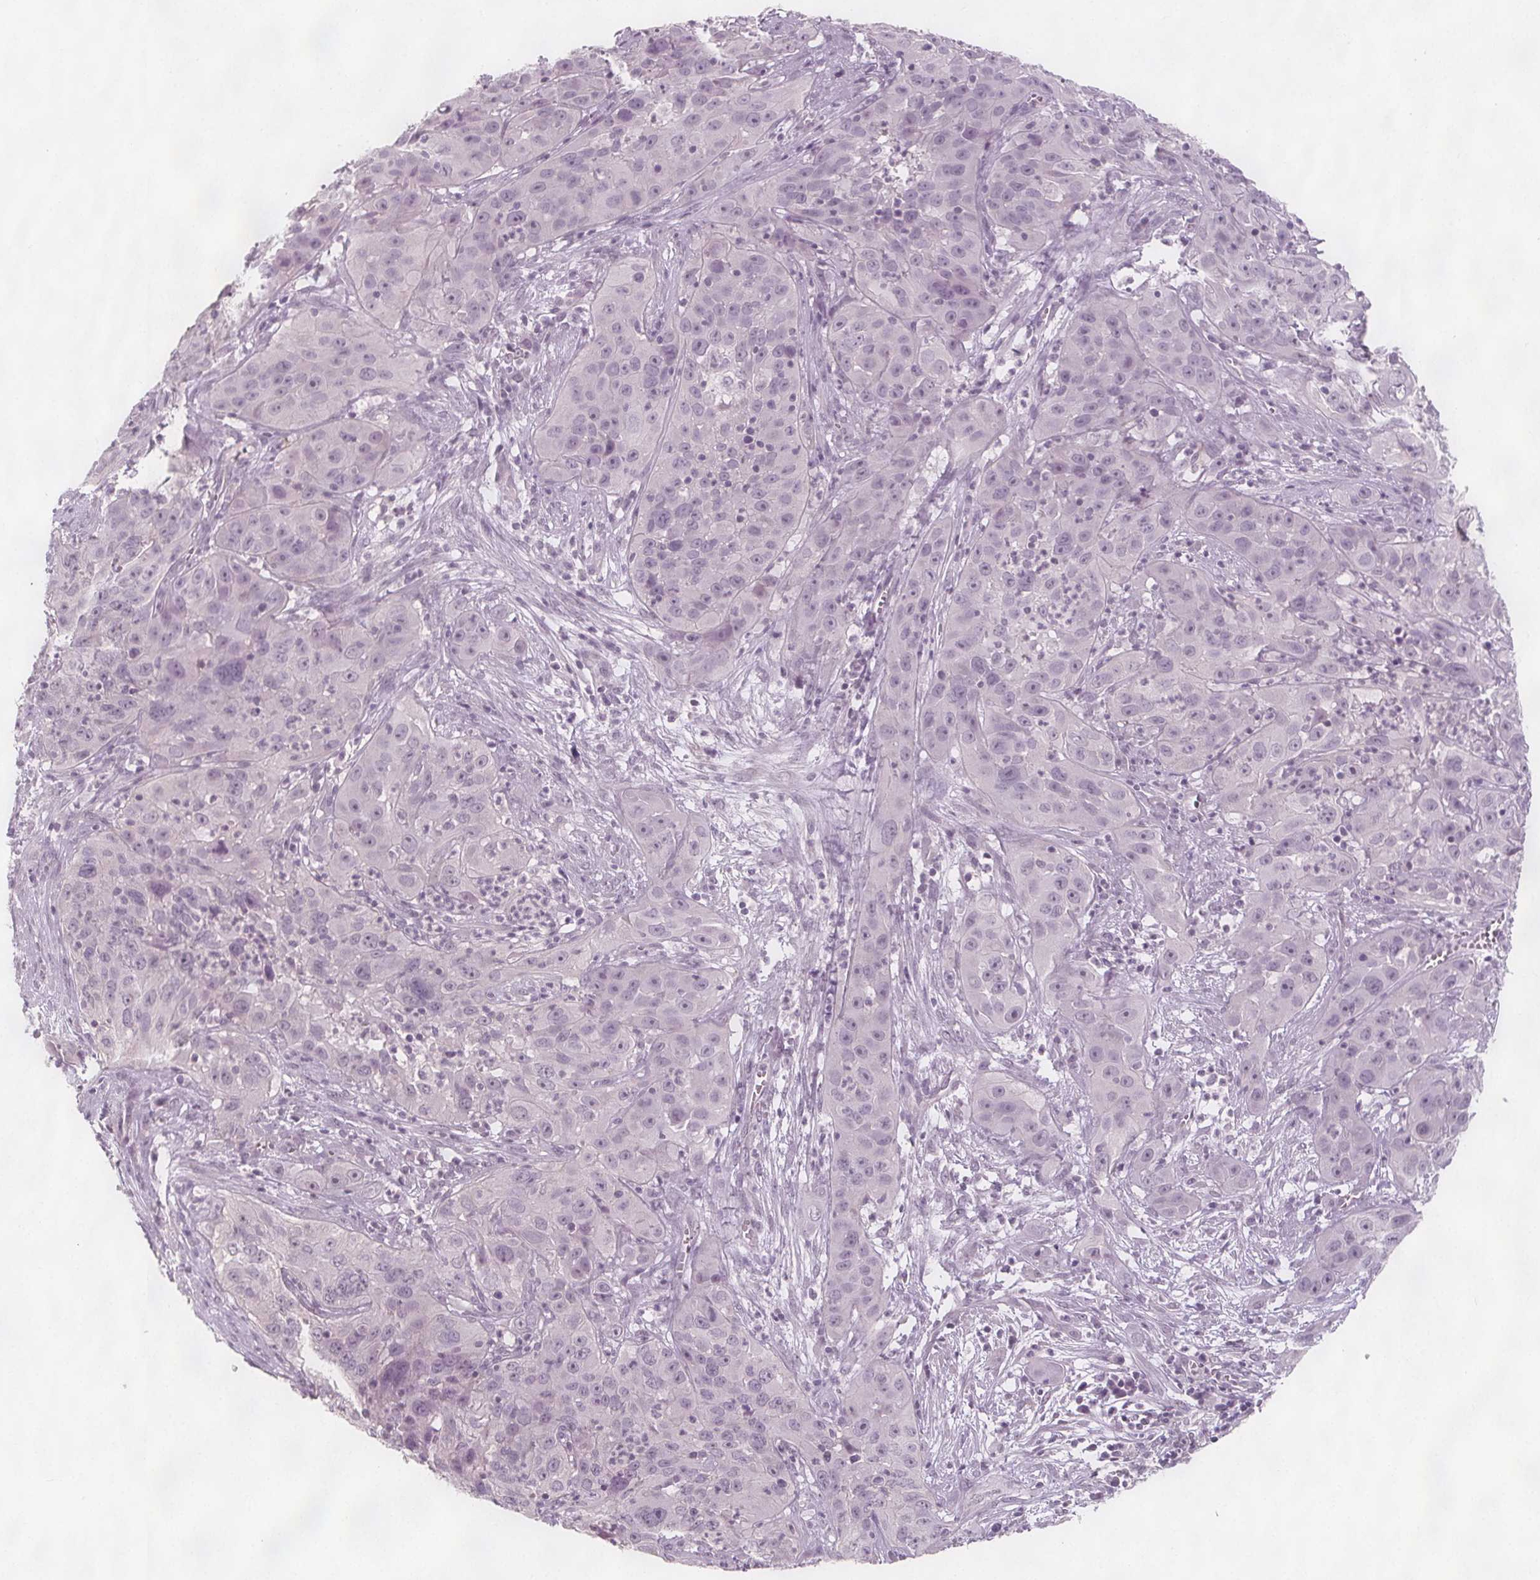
{"staining": {"intensity": "negative", "quantity": "none", "location": "none"}, "tissue": "cervical cancer", "cell_type": "Tumor cells", "image_type": "cancer", "snomed": [{"axis": "morphology", "description": "Squamous cell carcinoma, NOS"}, {"axis": "topography", "description": "Cervix"}], "caption": "Tumor cells show no significant protein staining in cervical cancer. (DAB (3,3'-diaminobenzidine) immunohistochemistry (IHC) visualized using brightfield microscopy, high magnification).", "gene": "C1orf167", "patient": {"sex": "female", "age": 32}}